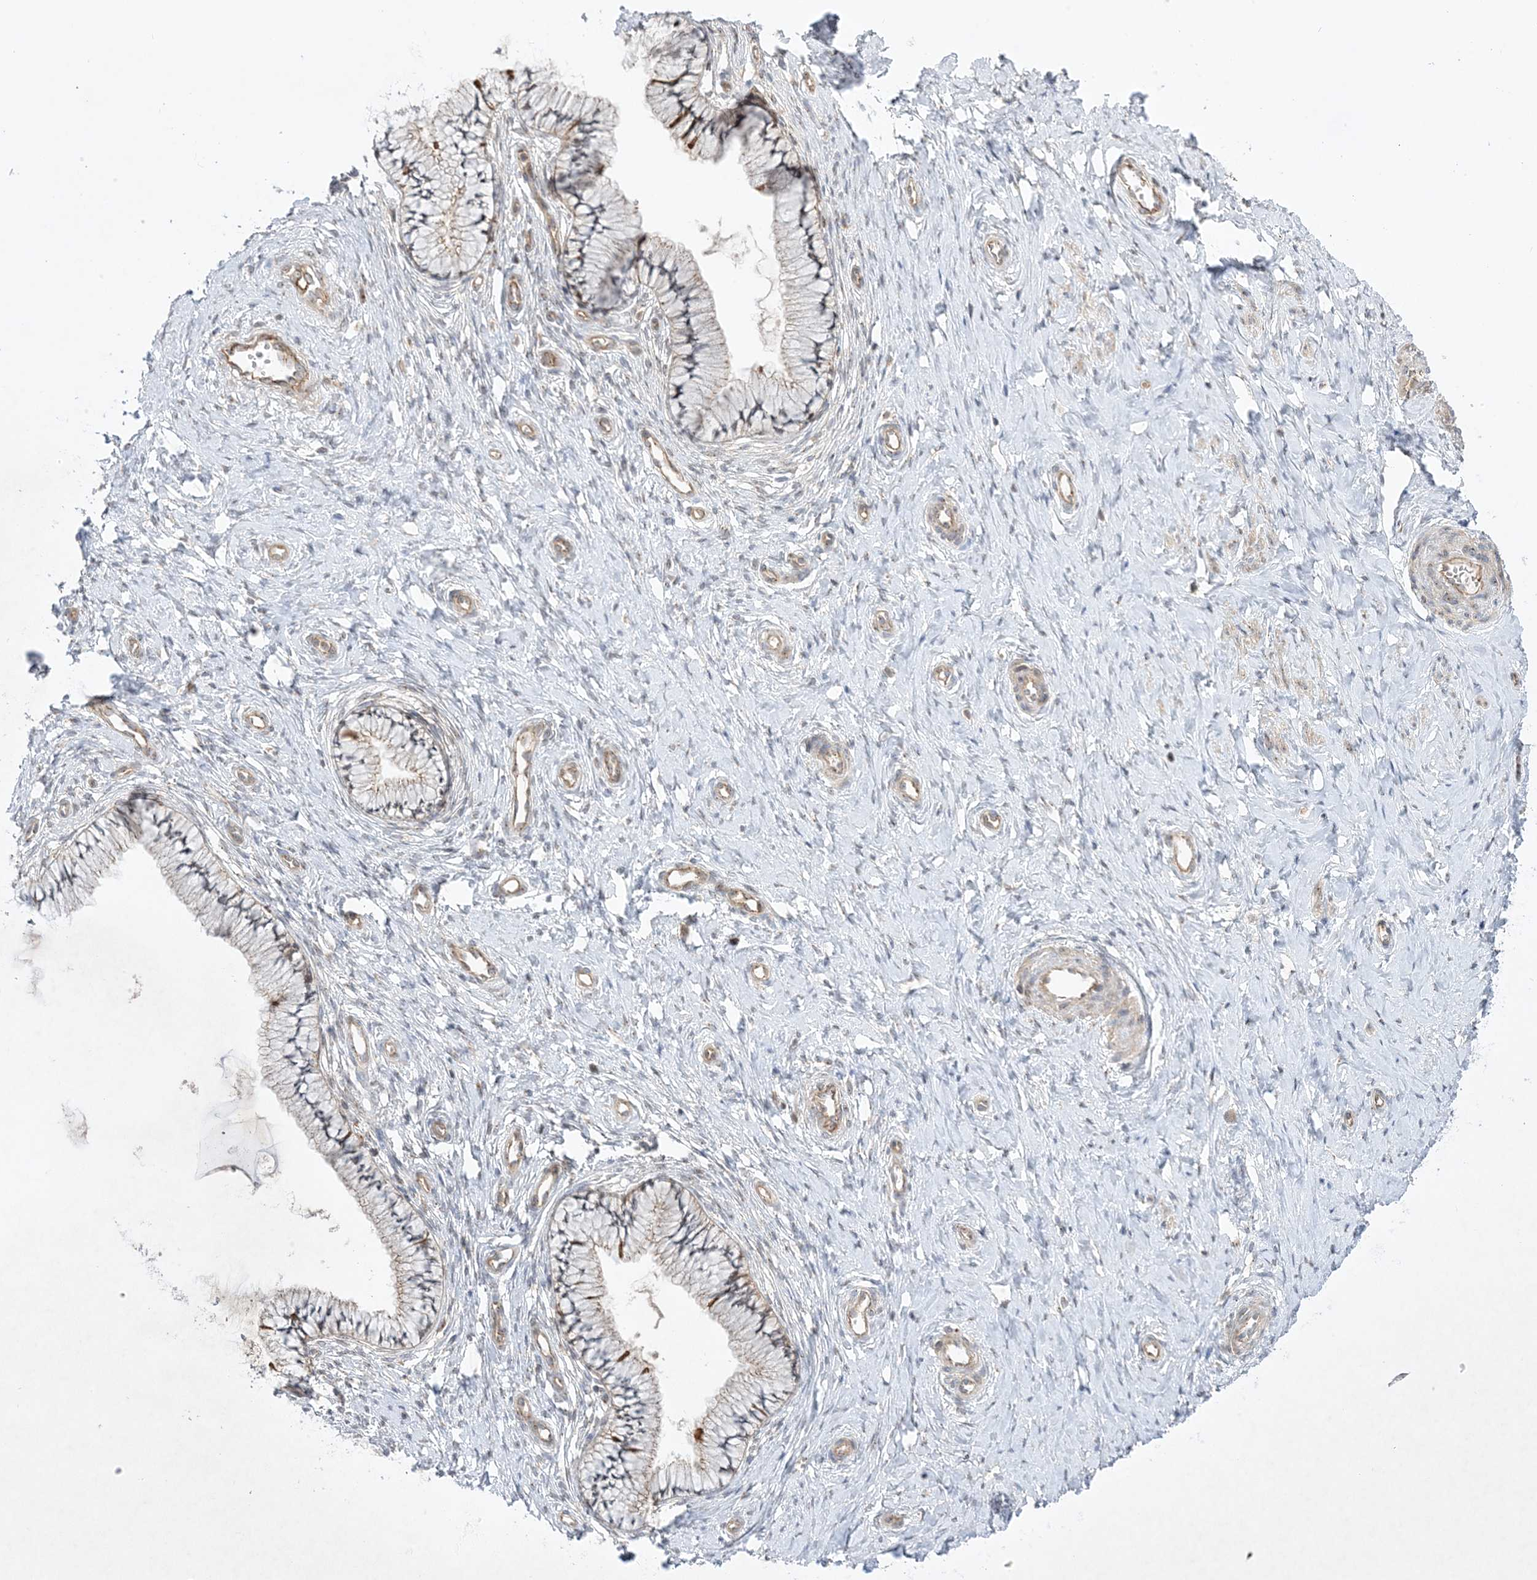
{"staining": {"intensity": "weak", "quantity": "25%-75%", "location": "cytoplasmic/membranous"}, "tissue": "cervix", "cell_type": "Glandular cells", "image_type": "normal", "snomed": [{"axis": "morphology", "description": "Normal tissue, NOS"}, {"axis": "topography", "description": "Cervix"}], "caption": "This micrograph displays immunohistochemistry (IHC) staining of unremarkable human cervix, with low weak cytoplasmic/membranous positivity in about 25%-75% of glandular cells.", "gene": "NAF1", "patient": {"sex": "female", "age": 36}}